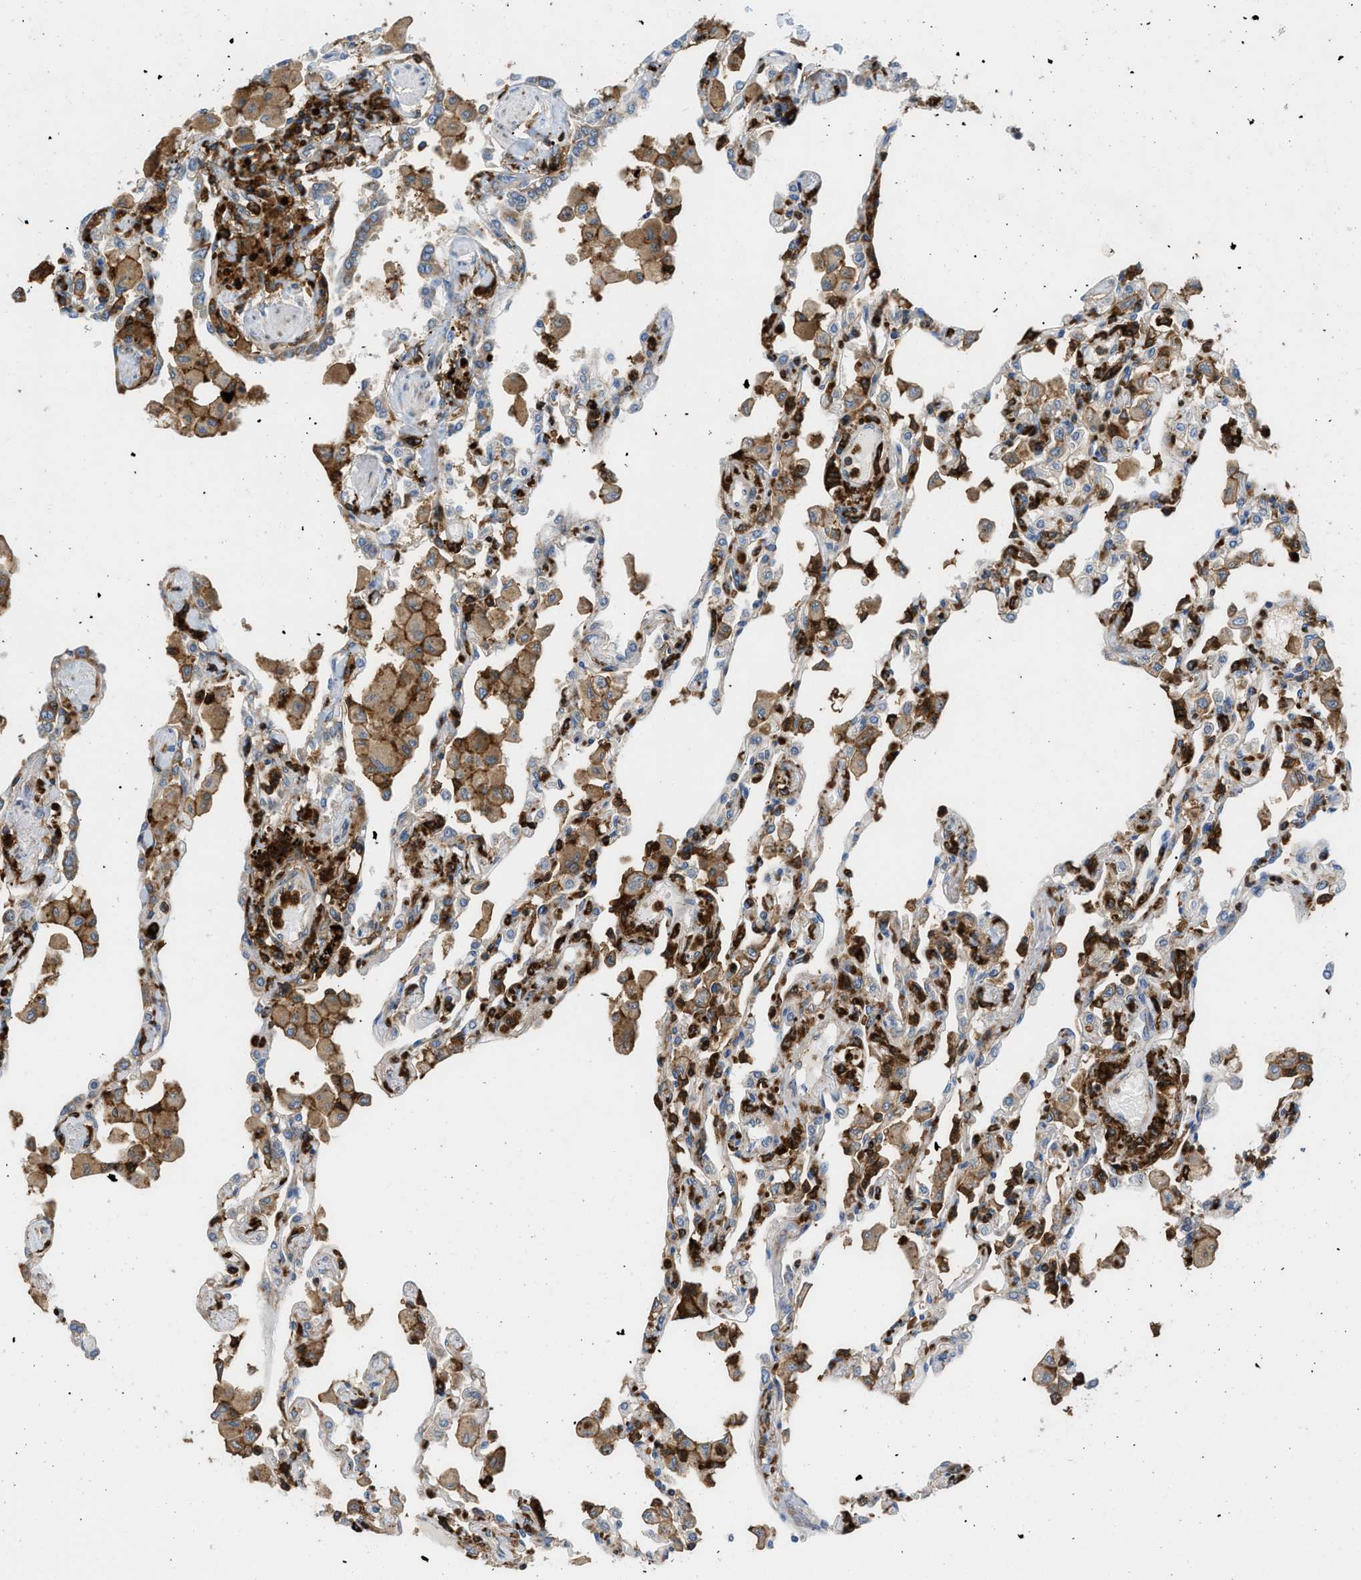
{"staining": {"intensity": "strong", "quantity": "25%-75%", "location": "cytoplasmic/membranous"}, "tissue": "lung", "cell_type": "Alveolar cells", "image_type": "normal", "snomed": [{"axis": "morphology", "description": "Normal tissue, NOS"}, {"axis": "topography", "description": "Bronchus"}, {"axis": "topography", "description": "Lung"}], "caption": "Protein expression analysis of normal human lung reveals strong cytoplasmic/membranous positivity in about 25%-75% of alveolar cells.", "gene": "GPAT4", "patient": {"sex": "female", "age": 49}}